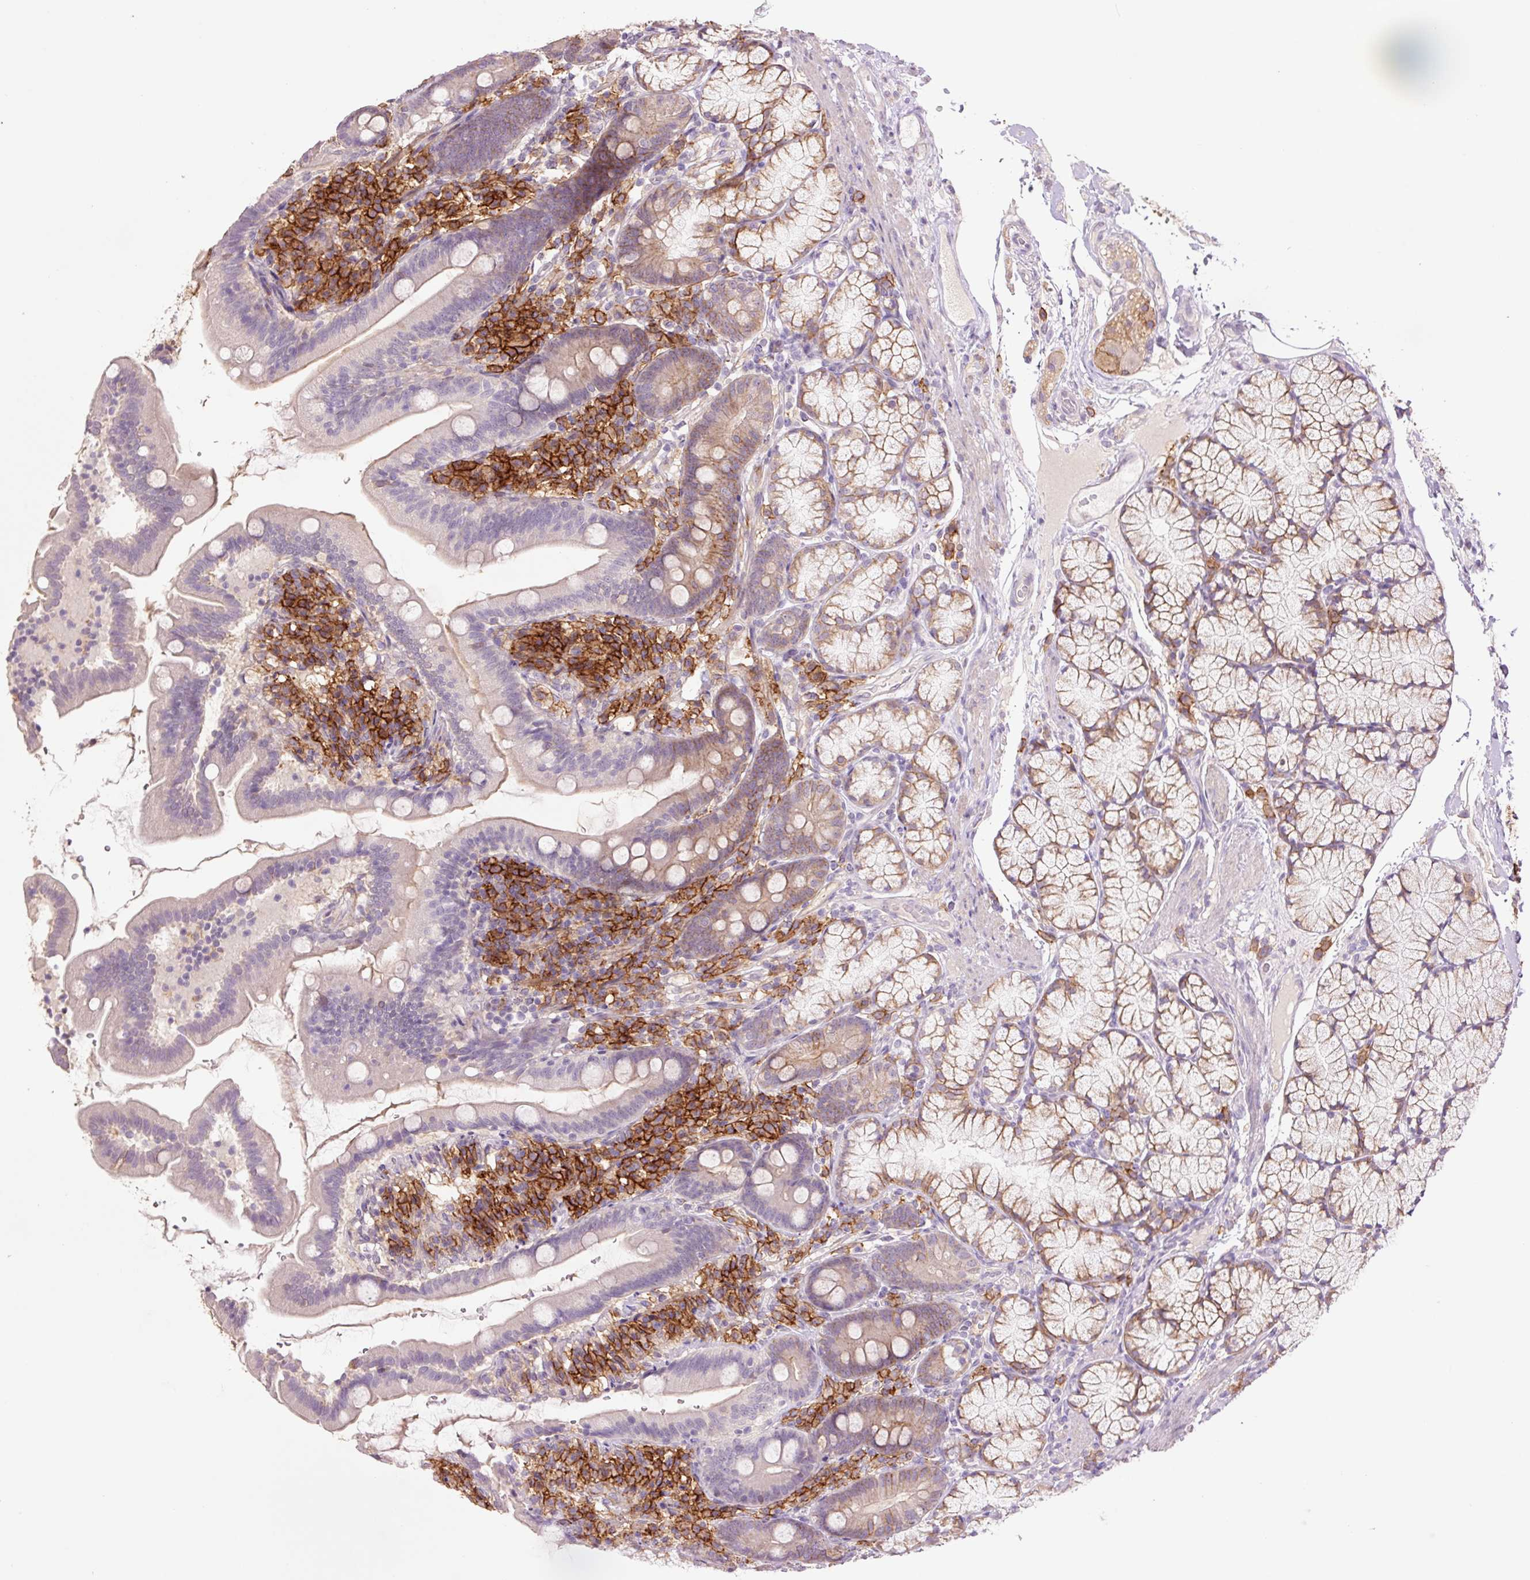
{"staining": {"intensity": "moderate", "quantity": "25%-75%", "location": "cytoplasmic/membranous"}, "tissue": "duodenum", "cell_type": "Glandular cells", "image_type": "normal", "snomed": [{"axis": "morphology", "description": "Normal tissue, NOS"}, {"axis": "topography", "description": "Duodenum"}], "caption": "Glandular cells demonstrate medium levels of moderate cytoplasmic/membranous expression in approximately 25%-75% of cells in benign duodenum.", "gene": "SLC1A4", "patient": {"sex": "female", "age": 67}}